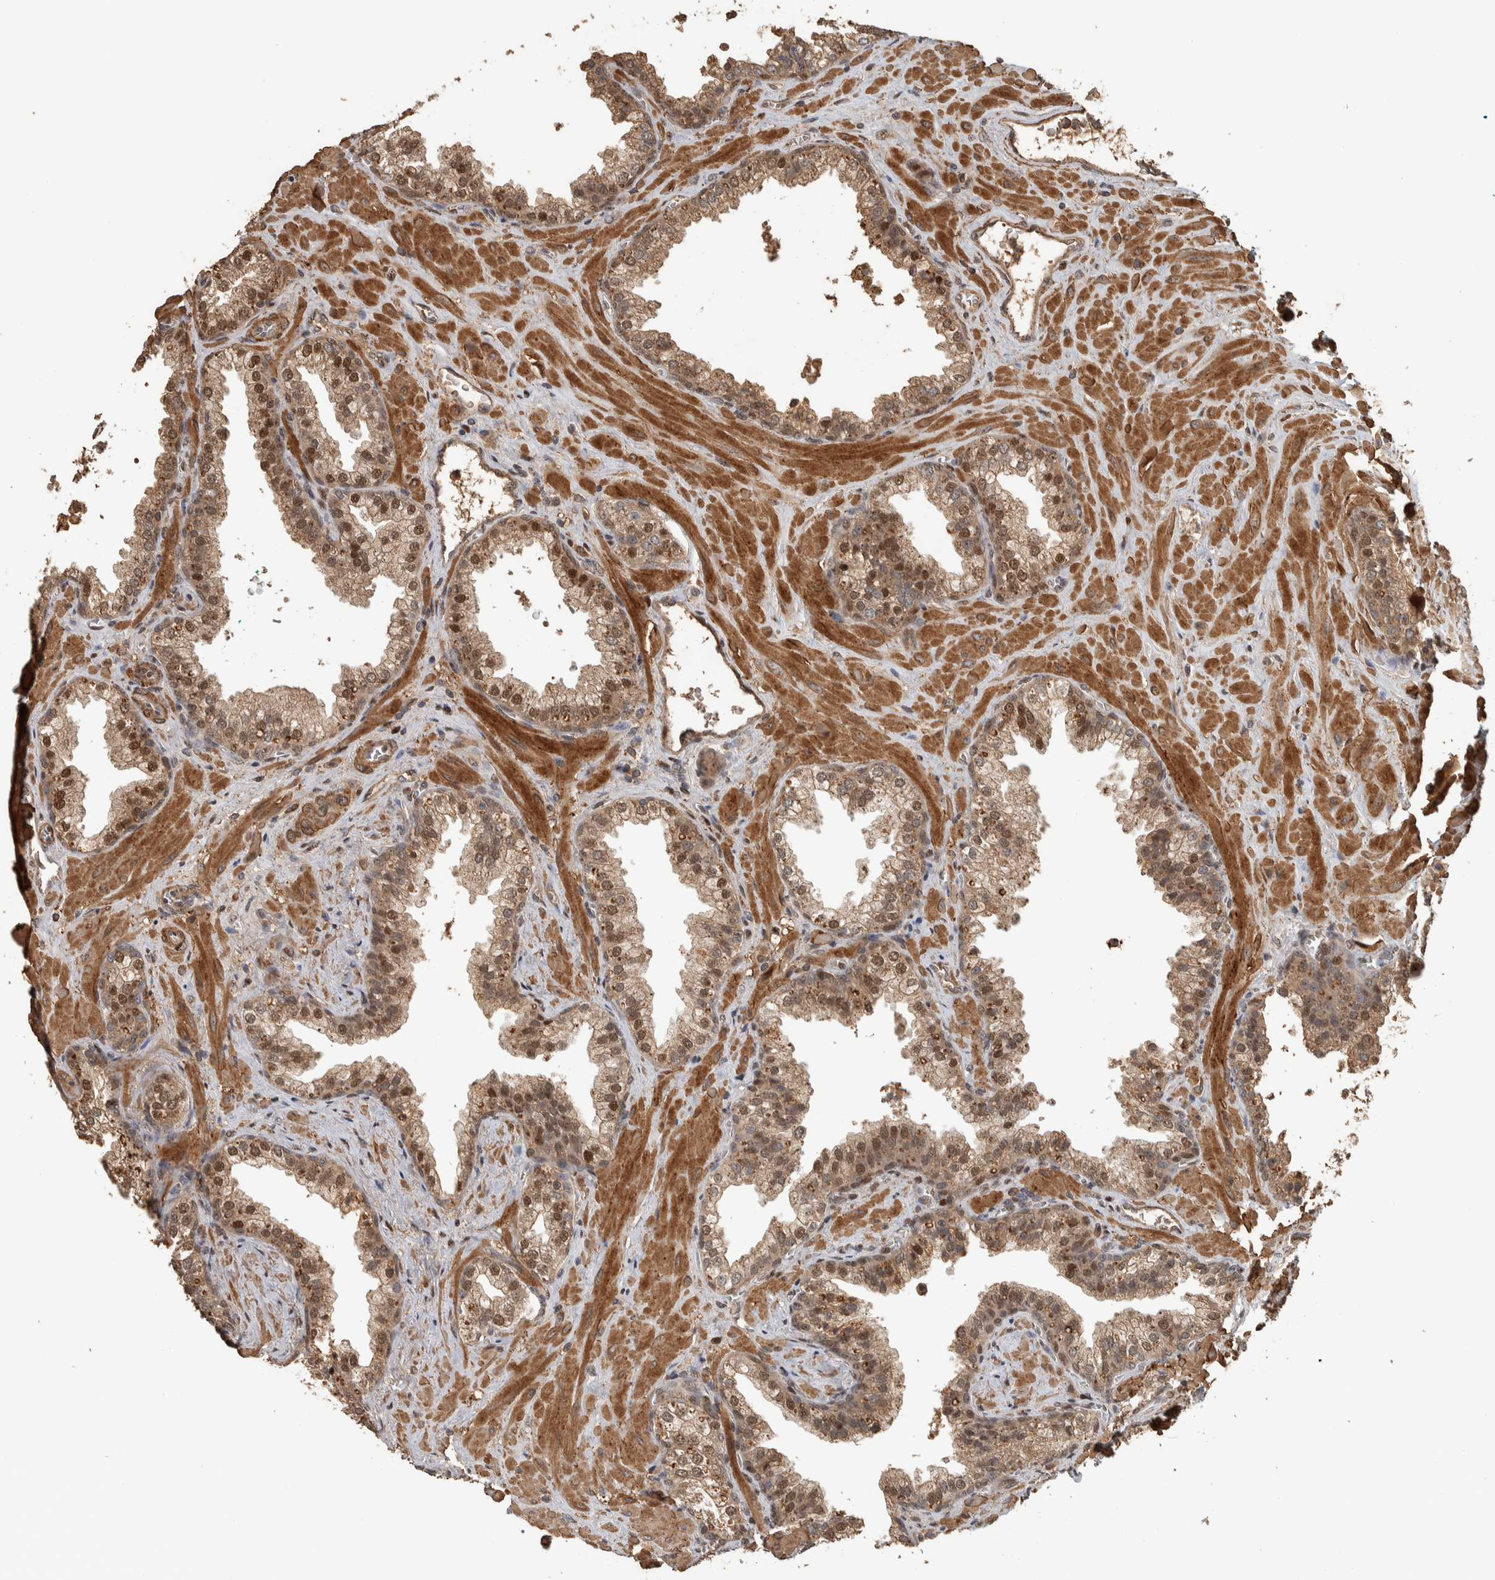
{"staining": {"intensity": "moderate", "quantity": ">75%", "location": "cytoplasmic/membranous,nuclear"}, "tissue": "prostate cancer", "cell_type": "Tumor cells", "image_type": "cancer", "snomed": [{"axis": "morphology", "description": "Adenocarcinoma, Low grade"}, {"axis": "topography", "description": "Prostate"}], "caption": "Prostate adenocarcinoma (low-grade) stained with DAB (3,3'-diaminobenzidine) IHC displays medium levels of moderate cytoplasmic/membranous and nuclear staining in about >75% of tumor cells.", "gene": "SPHK1", "patient": {"sex": "male", "age": 71}}